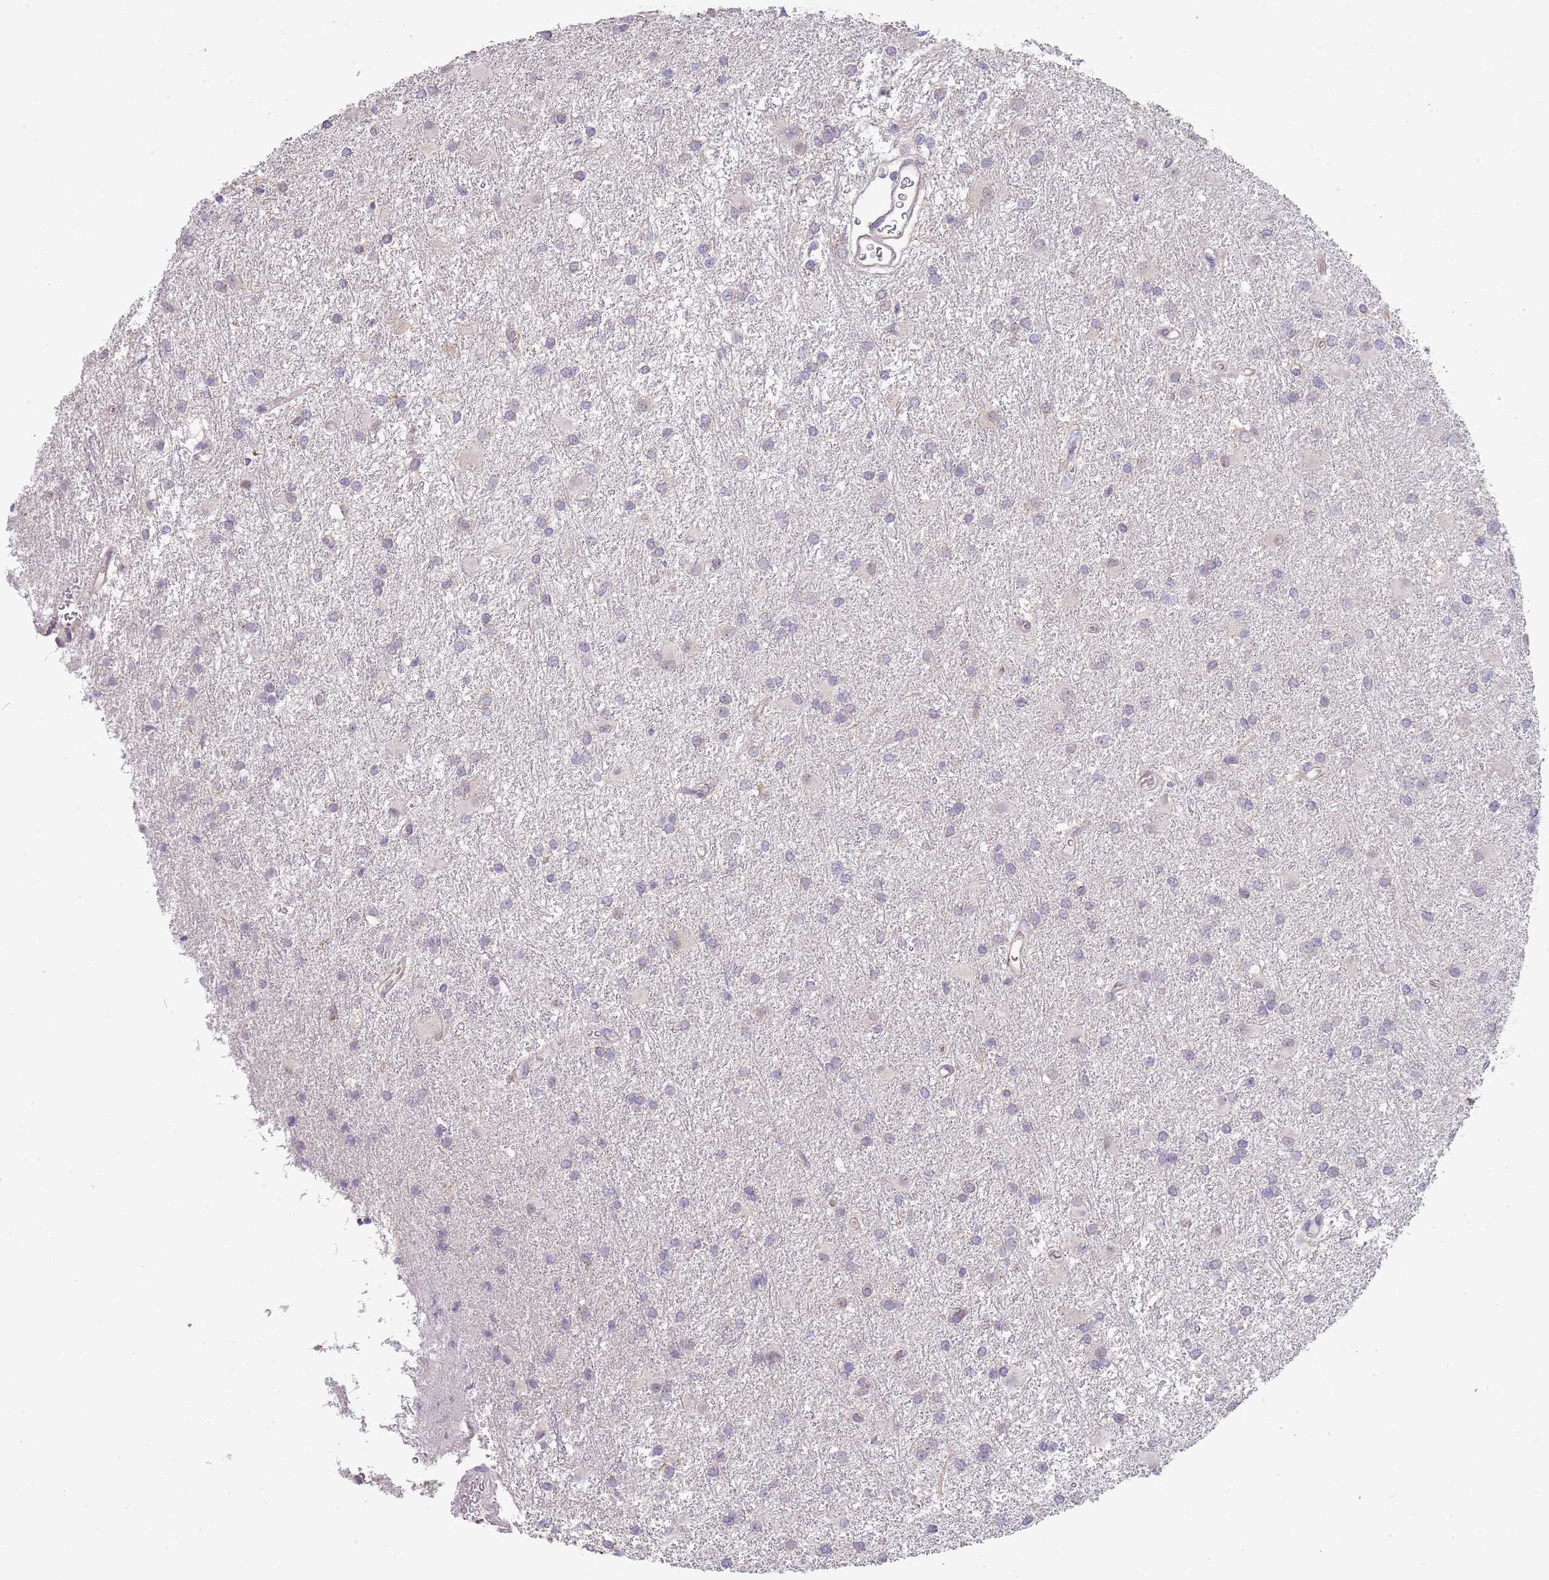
{"staining": {"intensity": "negative", "quantity": "none", "location": "none"}, "tissue": "glioma", "cell_type": "Tumor cells", "image_type": "cancer", "snomed": [{"axis": "morphology", "description": "Glioma, malignant, High grade"}, {"axis": "topography", "description": "Brain"}], "caption": "Immunohistochemical staining of human high-grade glioma (malignant) reveals no significant expression in tumor cells. Nuclei are stained in blue.", "gene": "PIMREG", "patient": {"sex": "female", "age": 50}}